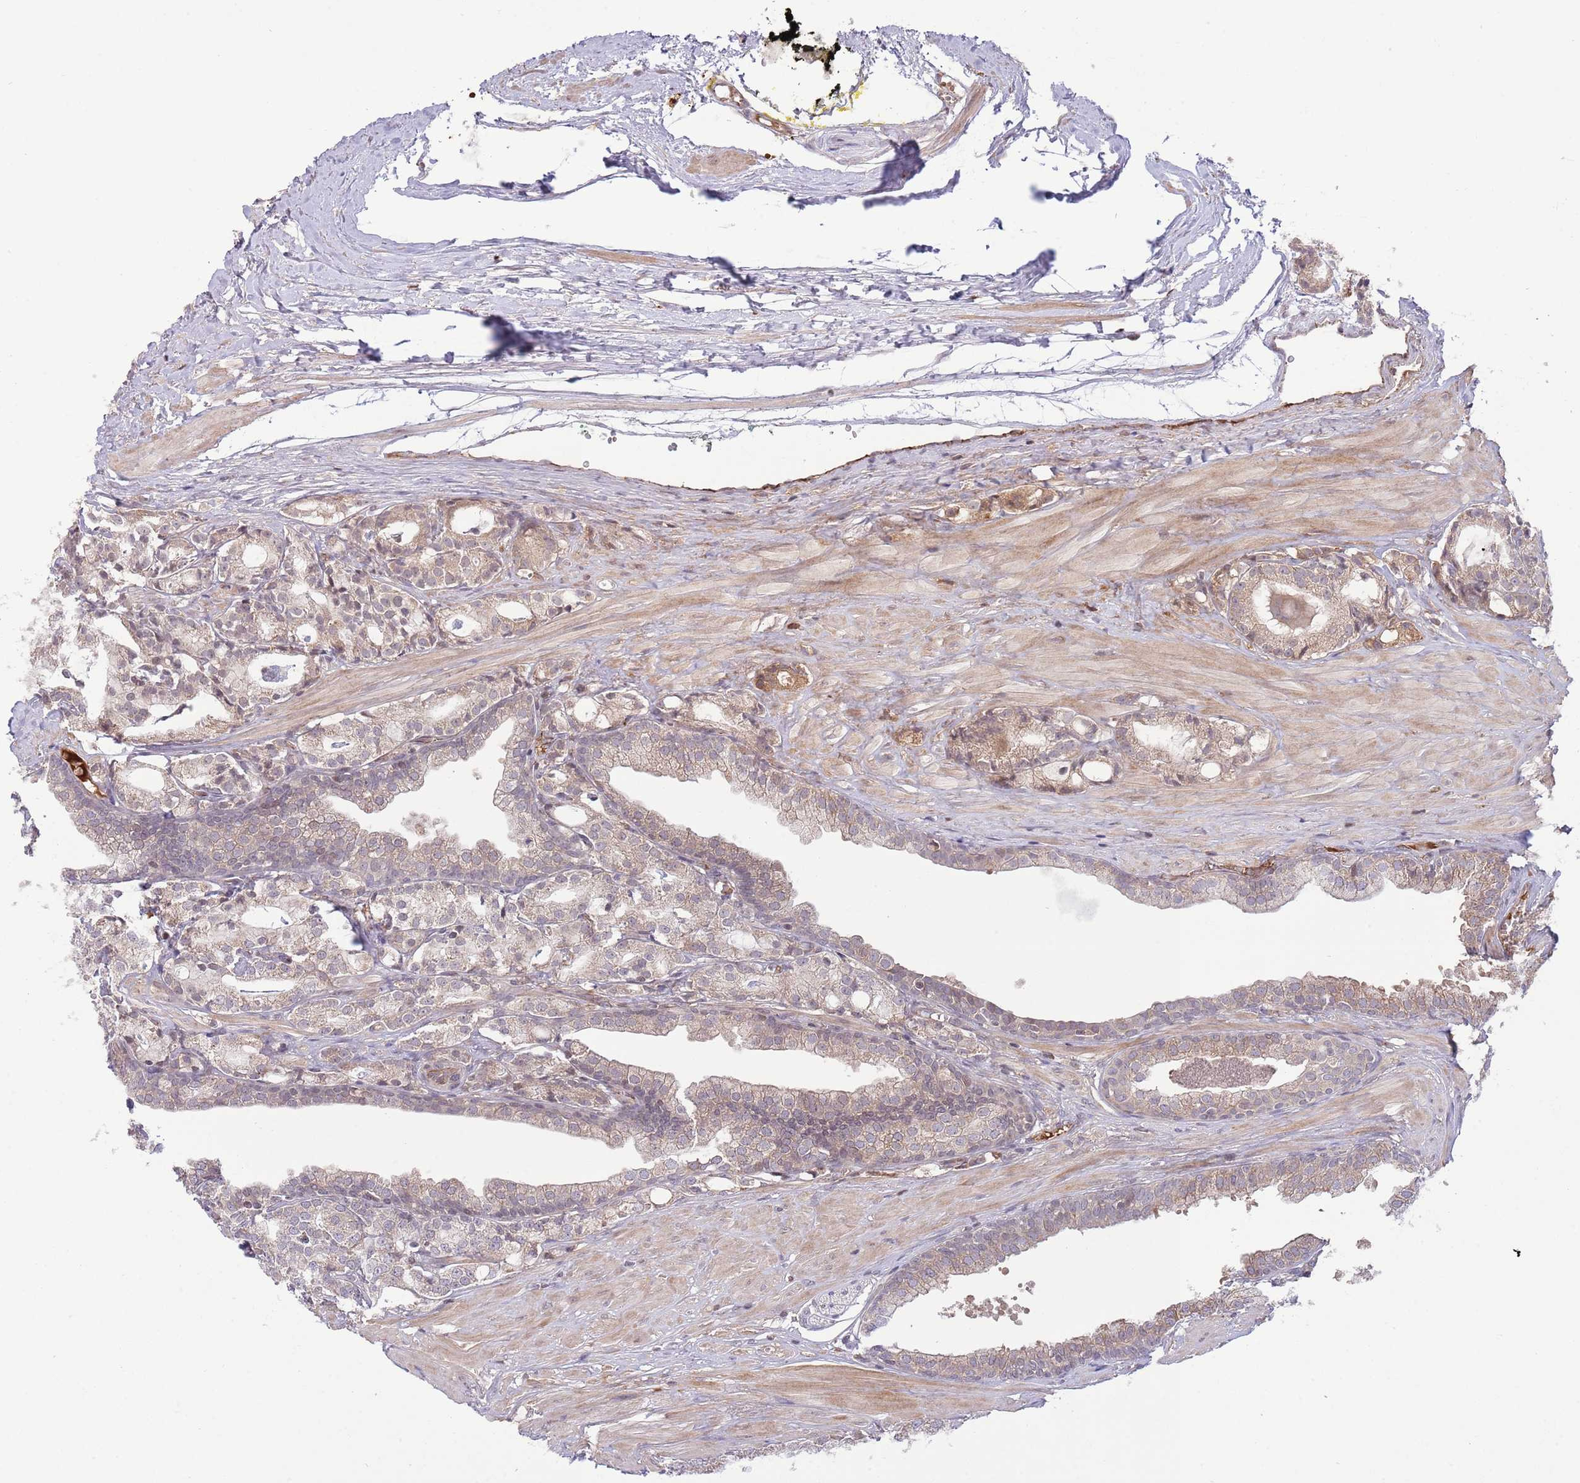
{"staining": {"intensity": "moderate", "quantity": "25%-75%", "location": "cytoplasmic/membranous"}, "tissue": "prostate cancer", "cell_type": "Tumor cells", "image_type": "cancer", "snomed": [{"axis": "morphology", "description": "Adenocarcinoma, High grade"}, {"axis": "topography", "description": "Prostate"}], "caption": "Immunohistochemistry of prostate high-grade adenocarcinoma reveals medium levels of moderate cytoplasmic/membranous staining in about 25%-75% of tumor cells. Nuclei are stained in blue.", "gene": "DPP10", "patient": {"sex": "male", "age": 71}}